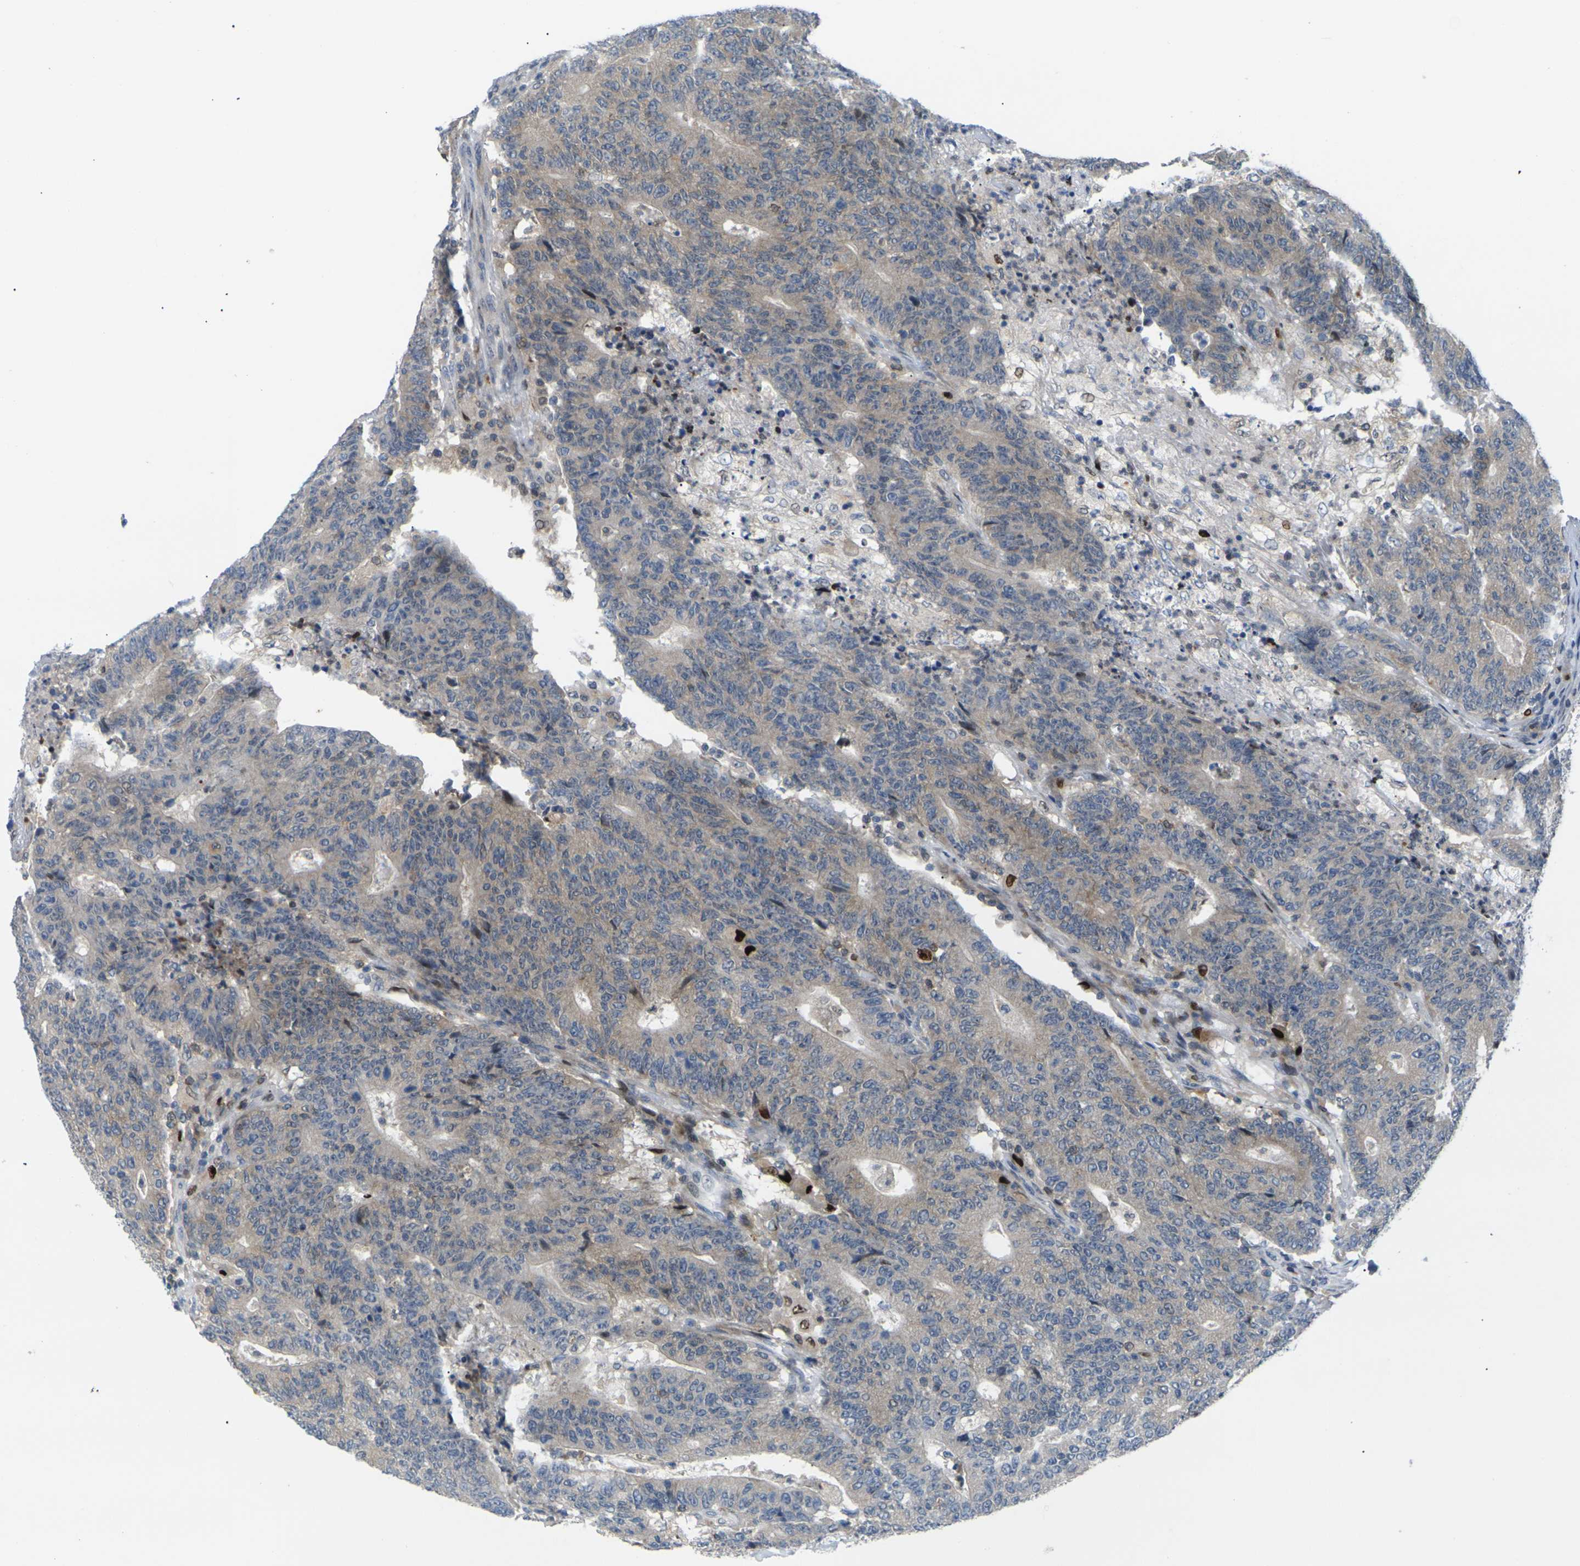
{"staining": {"intensity": "moderate", "quantity": "25%-75%", "location": "cytoplasmic/membranous"}, "tissue": "colorectal cancer", "cell_type": "Tumor cells", "image_type": "cancer", "snomed": [{"axis": "morphology", "description": "Normal tissue, NOS"}, {"axis": "morphology", "description": "Adenocarcinoma, NOS"}, {"axis": "topography", "description": "Colon"}], "caption": "Immunohistochemical staining of colorectal cancer (adenocarcinoma) displays medium levels of moderate cytoplasmic/membranous expression in about 25%-75% of tumor cells.", "gene": "RPS6KA3", "patient": {"sex": "female", "age": 75}}